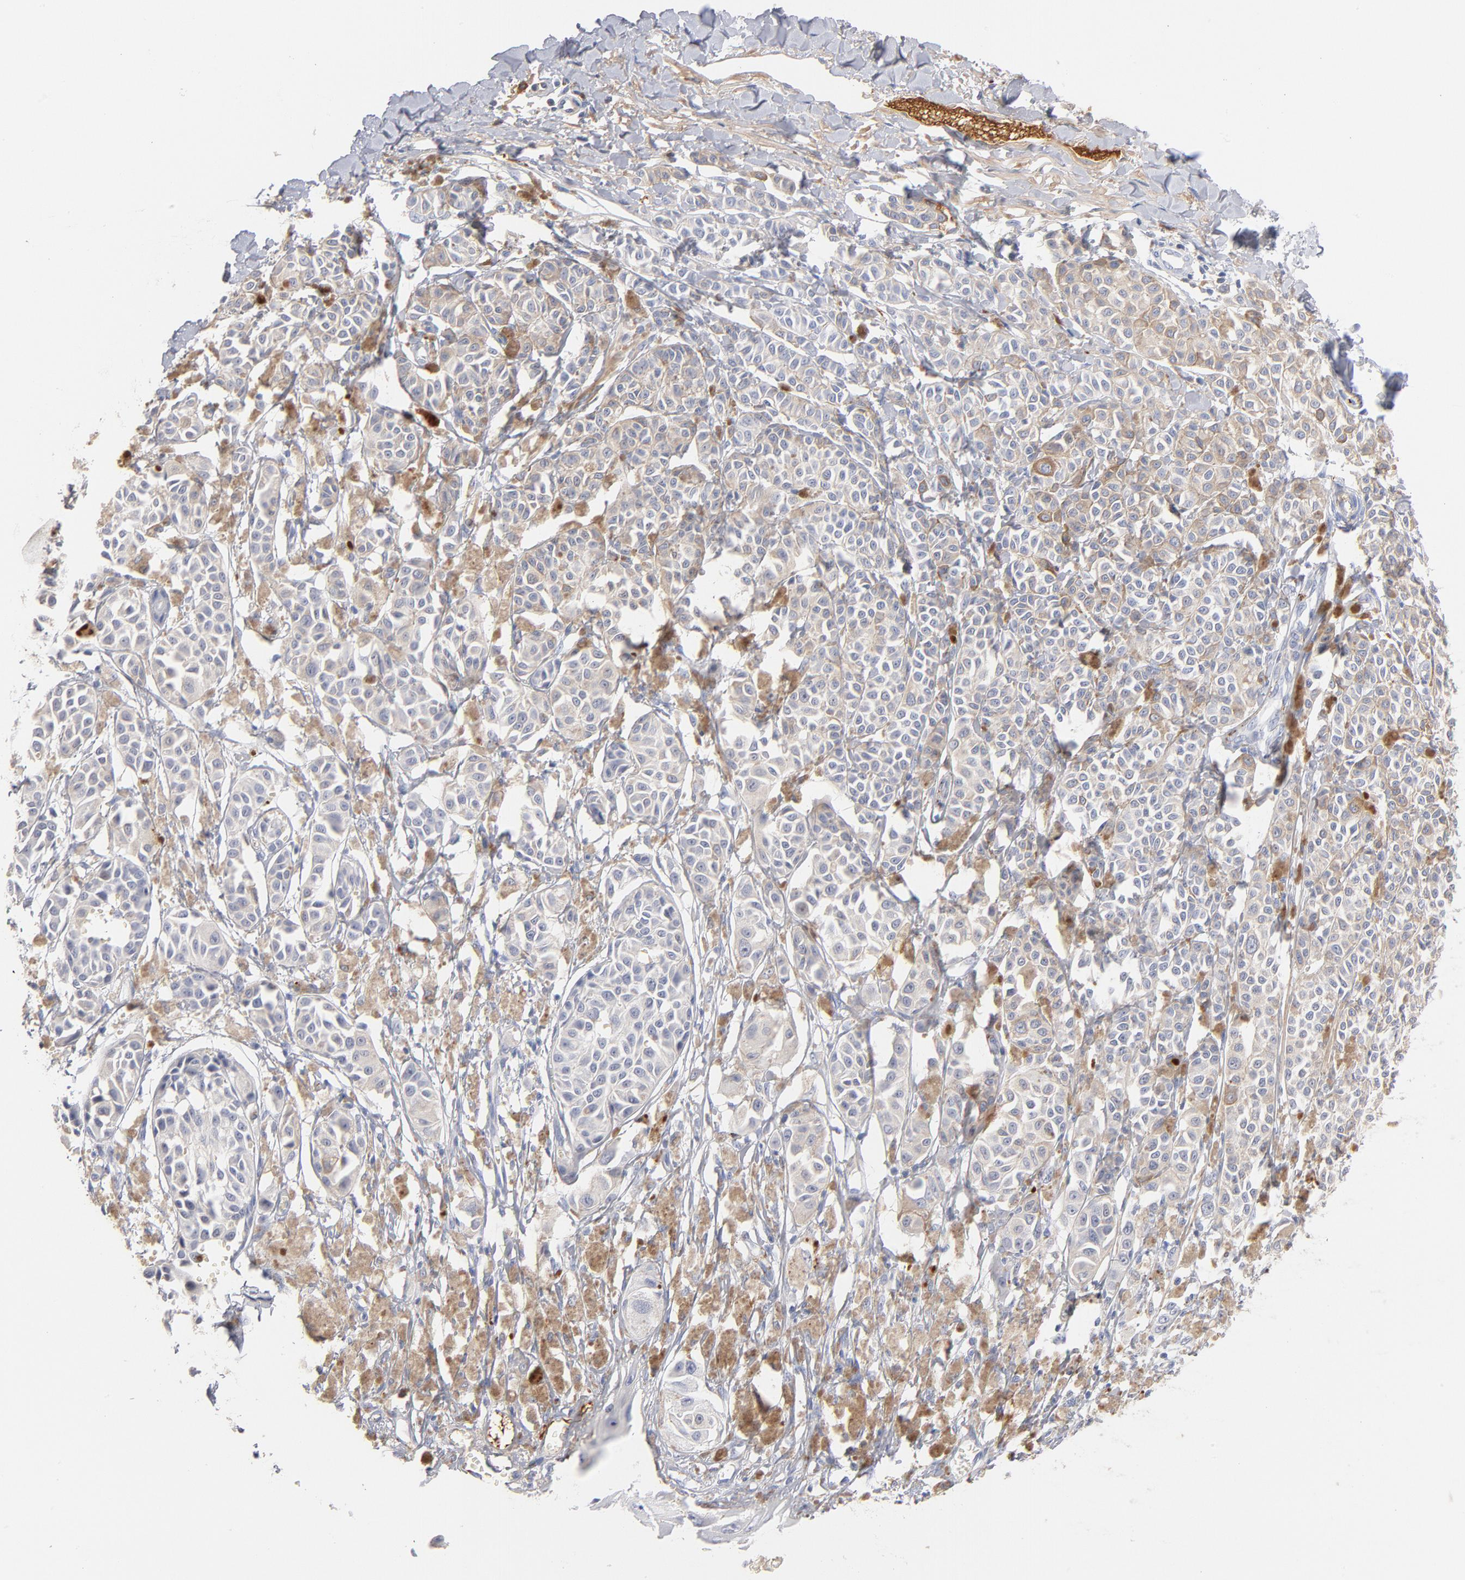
{"staining": {"intensity": "negative", "quantity": "none", "location": "none"}, "tissue": "melanoma", "cell_type": "Tumor cells", "image_type": "cancer", "snomed": [{"axis": "morphology", "description": "Malignant melanoma, NOS"}, {"axis": "topography", "description": "Skin"}], "caption": "Immunohistochemistry (IHC) histopathology image of melanoma stained for a protein (brown), which displays no positivity in tumor cells. (DAB (3,3'-diaminobenzidine) IHC with hematoxylin counter stain).", "gene": "PLAT", "patient": {"sex": "male", "age": 76}}